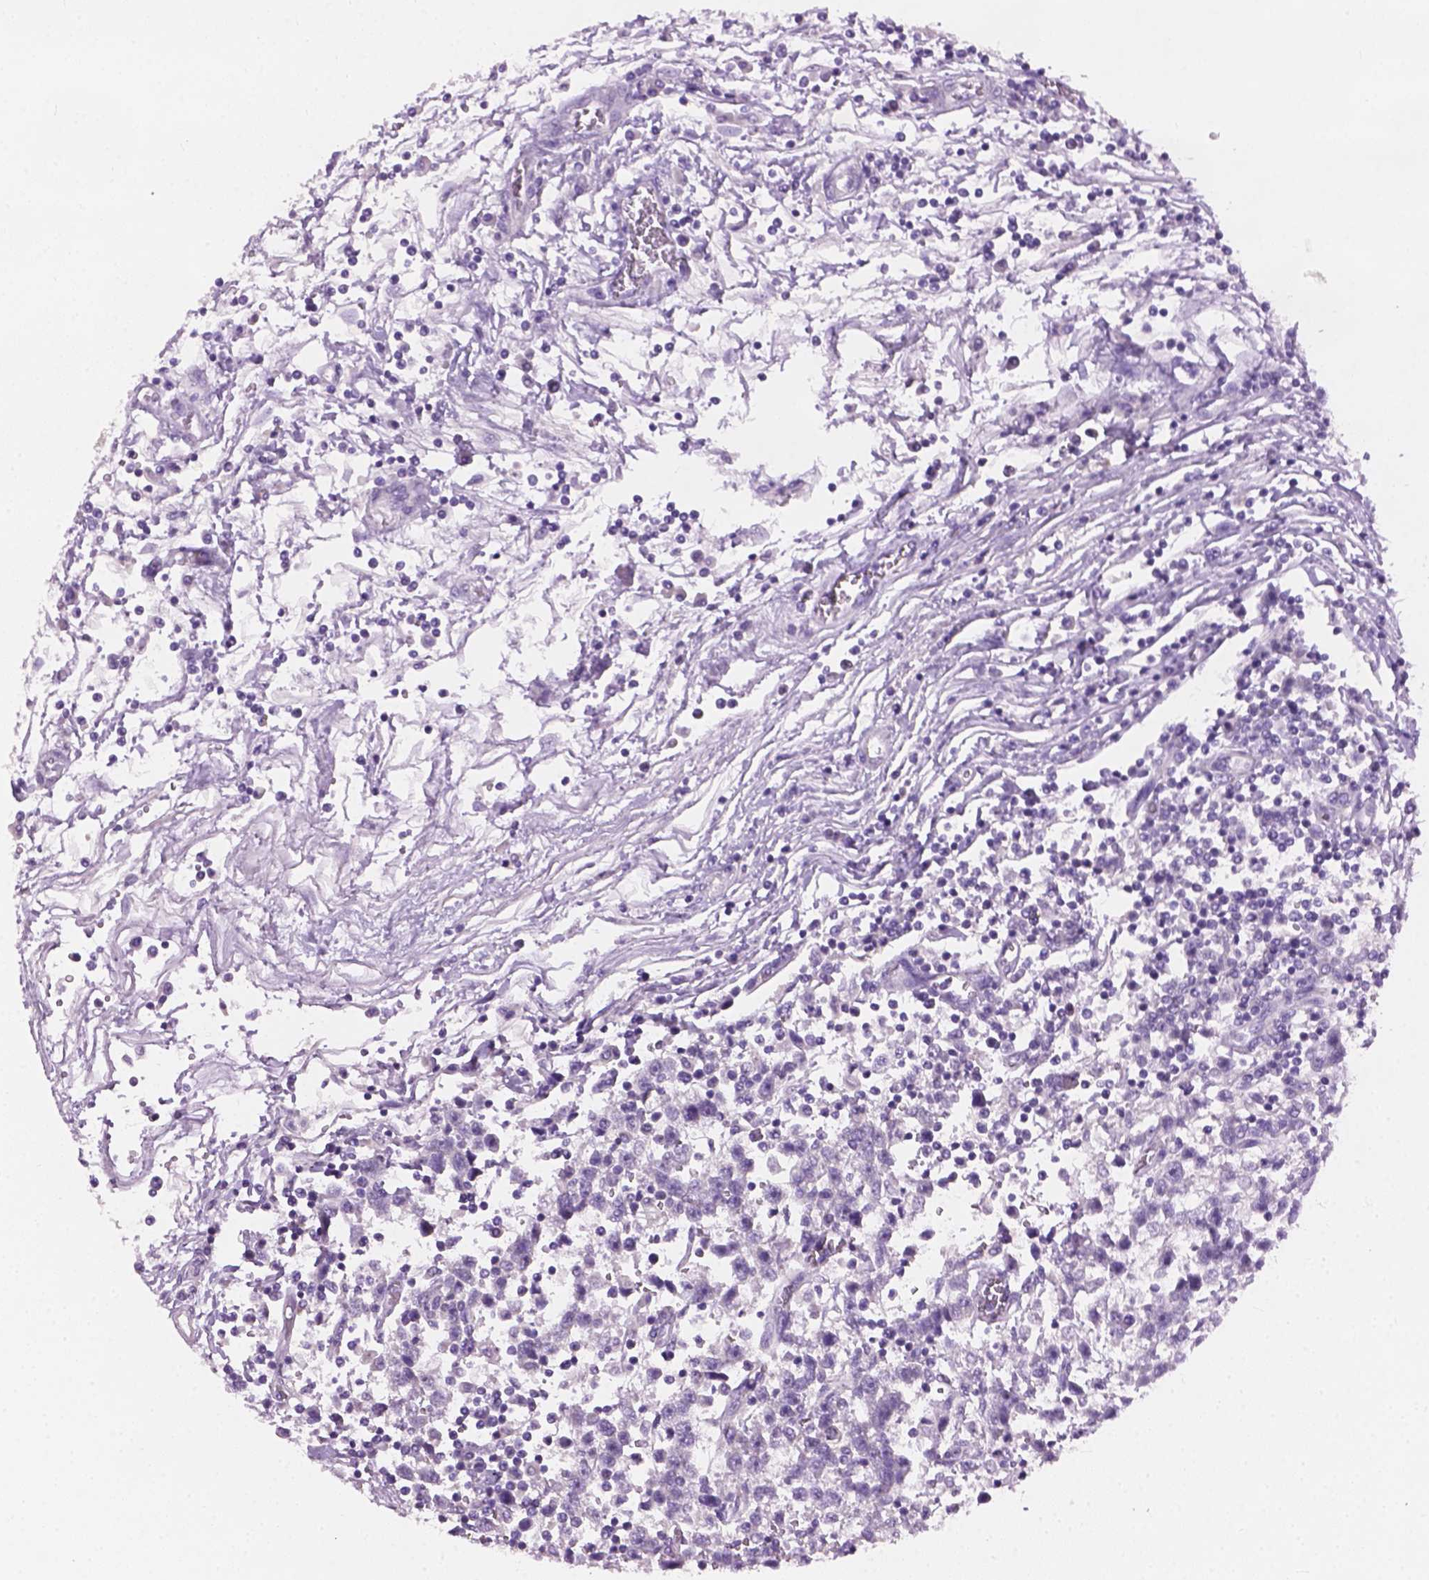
{"staining": {"intensity": "negative", "quantity": "none", "location": "none"}, "tissue": "testis cancer", "cell_type": "Tumor cells", "image_type": "cancer", "snomed": [{"axis": "morphology", "description": "Seminoma, NOS"}, {"axis": "topography", "description": "Testis"}], "caption": "A high-resolution histopathology image shows IHC staining of testis cancer, which displays no significant staining in tumor cells.", "gene": "KRT17", "patient": {"sex": "male", "age": 34}}